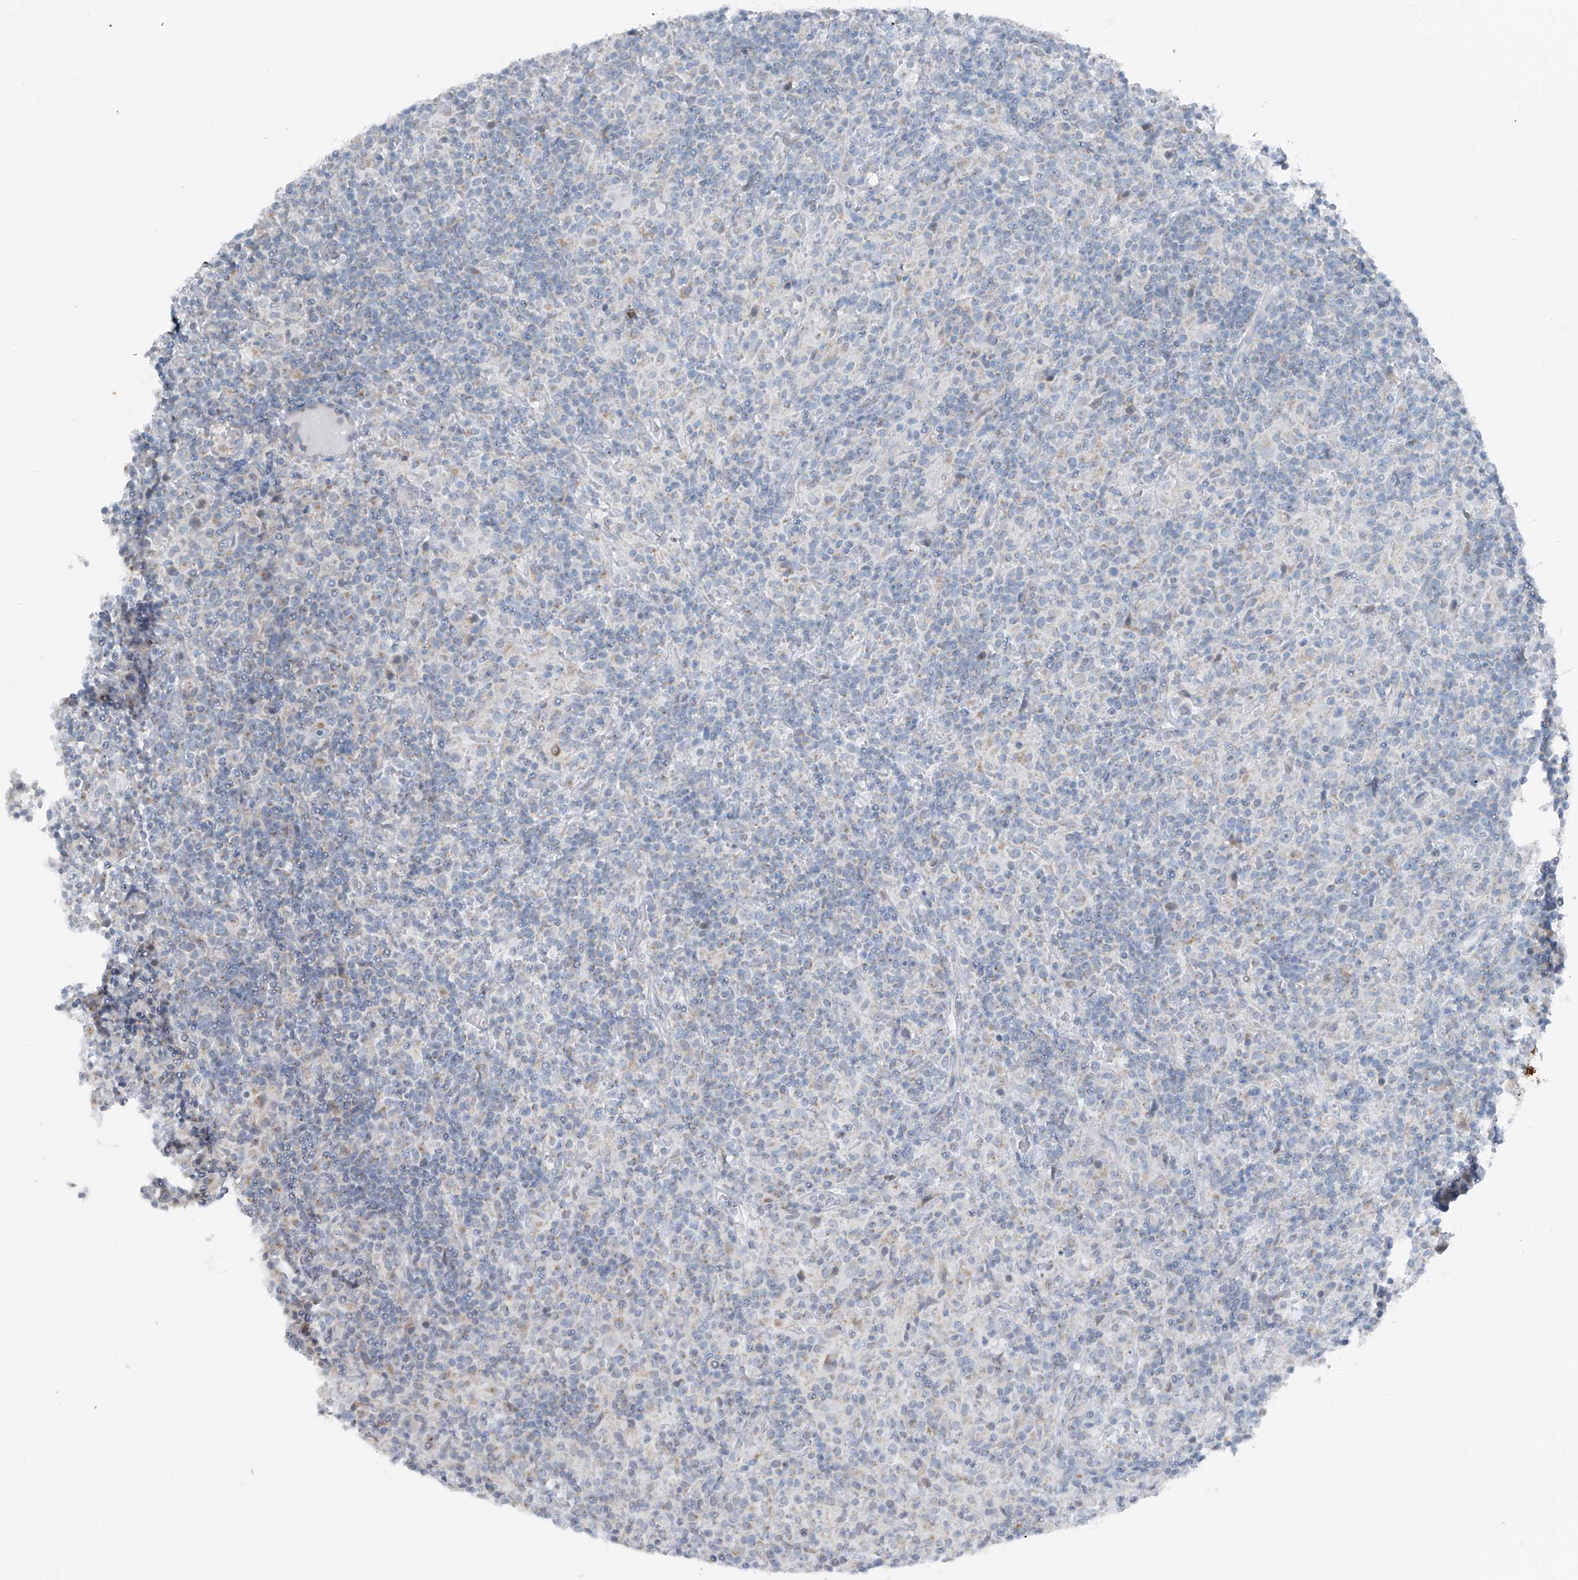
{"staining": {"intensity": "negative", "quantity": "none", "location": "none"}, "tissue": "lymphoma", "cell_type": "Tumor cells", "image_type": "cancer", "snomed": [{"axis": "morphology", "description": "Hodgkin's disease, NOS"}, {"axis": "topography", "description": "Lymph node"}], "caption": "Immunohistochemistry (IHC) of human Hodgkin's disease displays no expression in tumor cells. (DAB immunohistochemistry visualized using brightfield microscopy, high magnification).", "gene": "DYRK1B", "patient": {"sex": "male", "age": 70}}